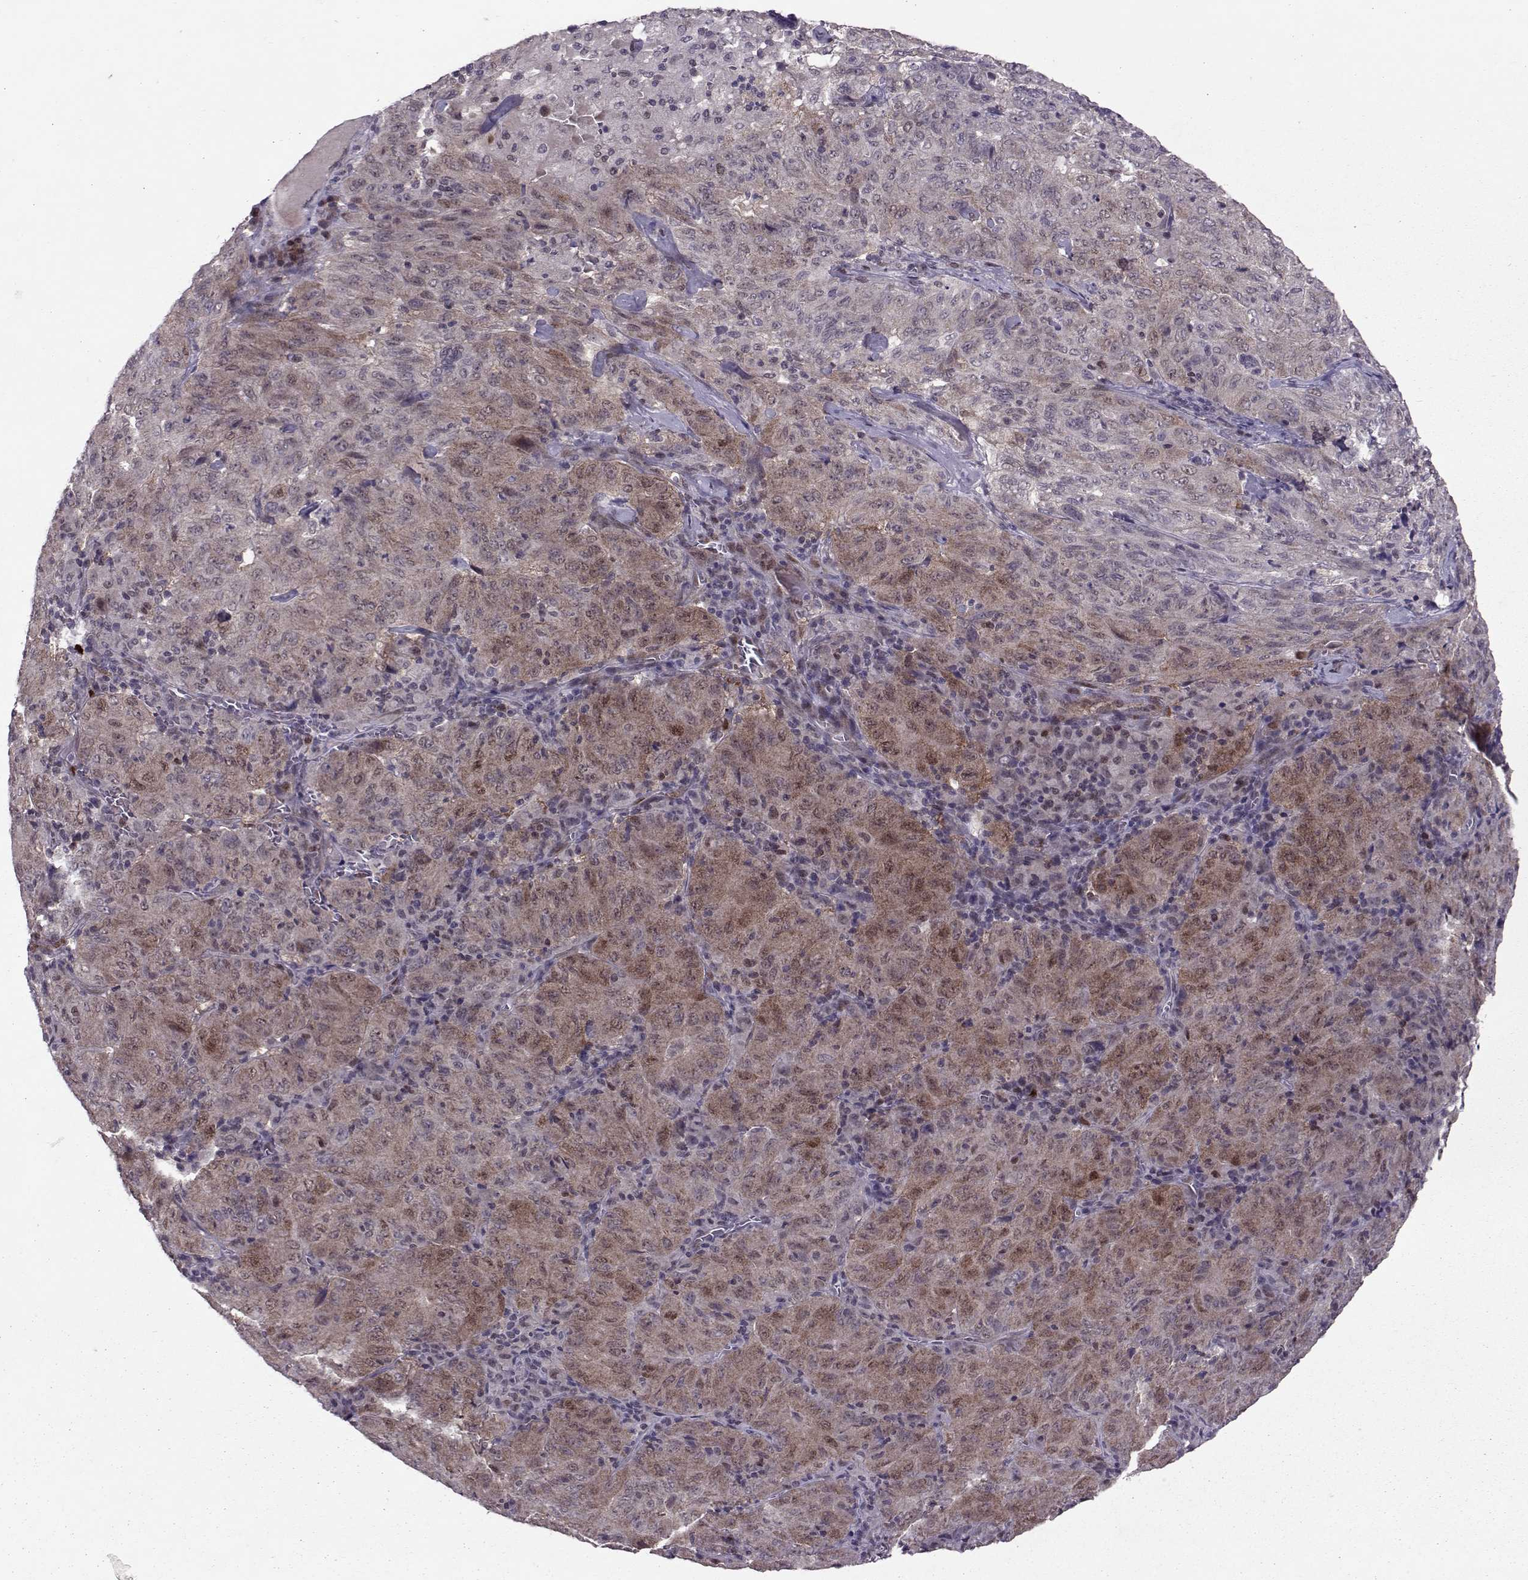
{"staining": {"intensity": "weak", "quantity": "25%-75%", "location": "cytoplasmic/membranous,nuclear"}, "tissue": "pancreatic cancer", "cell_type": "Tumor cells", "image_type": "cancer", "snomed": [{"axis": "morphology", "description": "Adenocarcinoma, NOS"}, {"axis": "topography", "description": "Pancreas"}], "caption": "Immunohistochemistry of human adenocarcinoma (pancreatic) shows low levels of weak cytoplasmic/membranous and nuclear positivity in about 25%-75% of tumor cells.", "gene": "CDK4", "patient": {"sex": "male", "age": 63}}